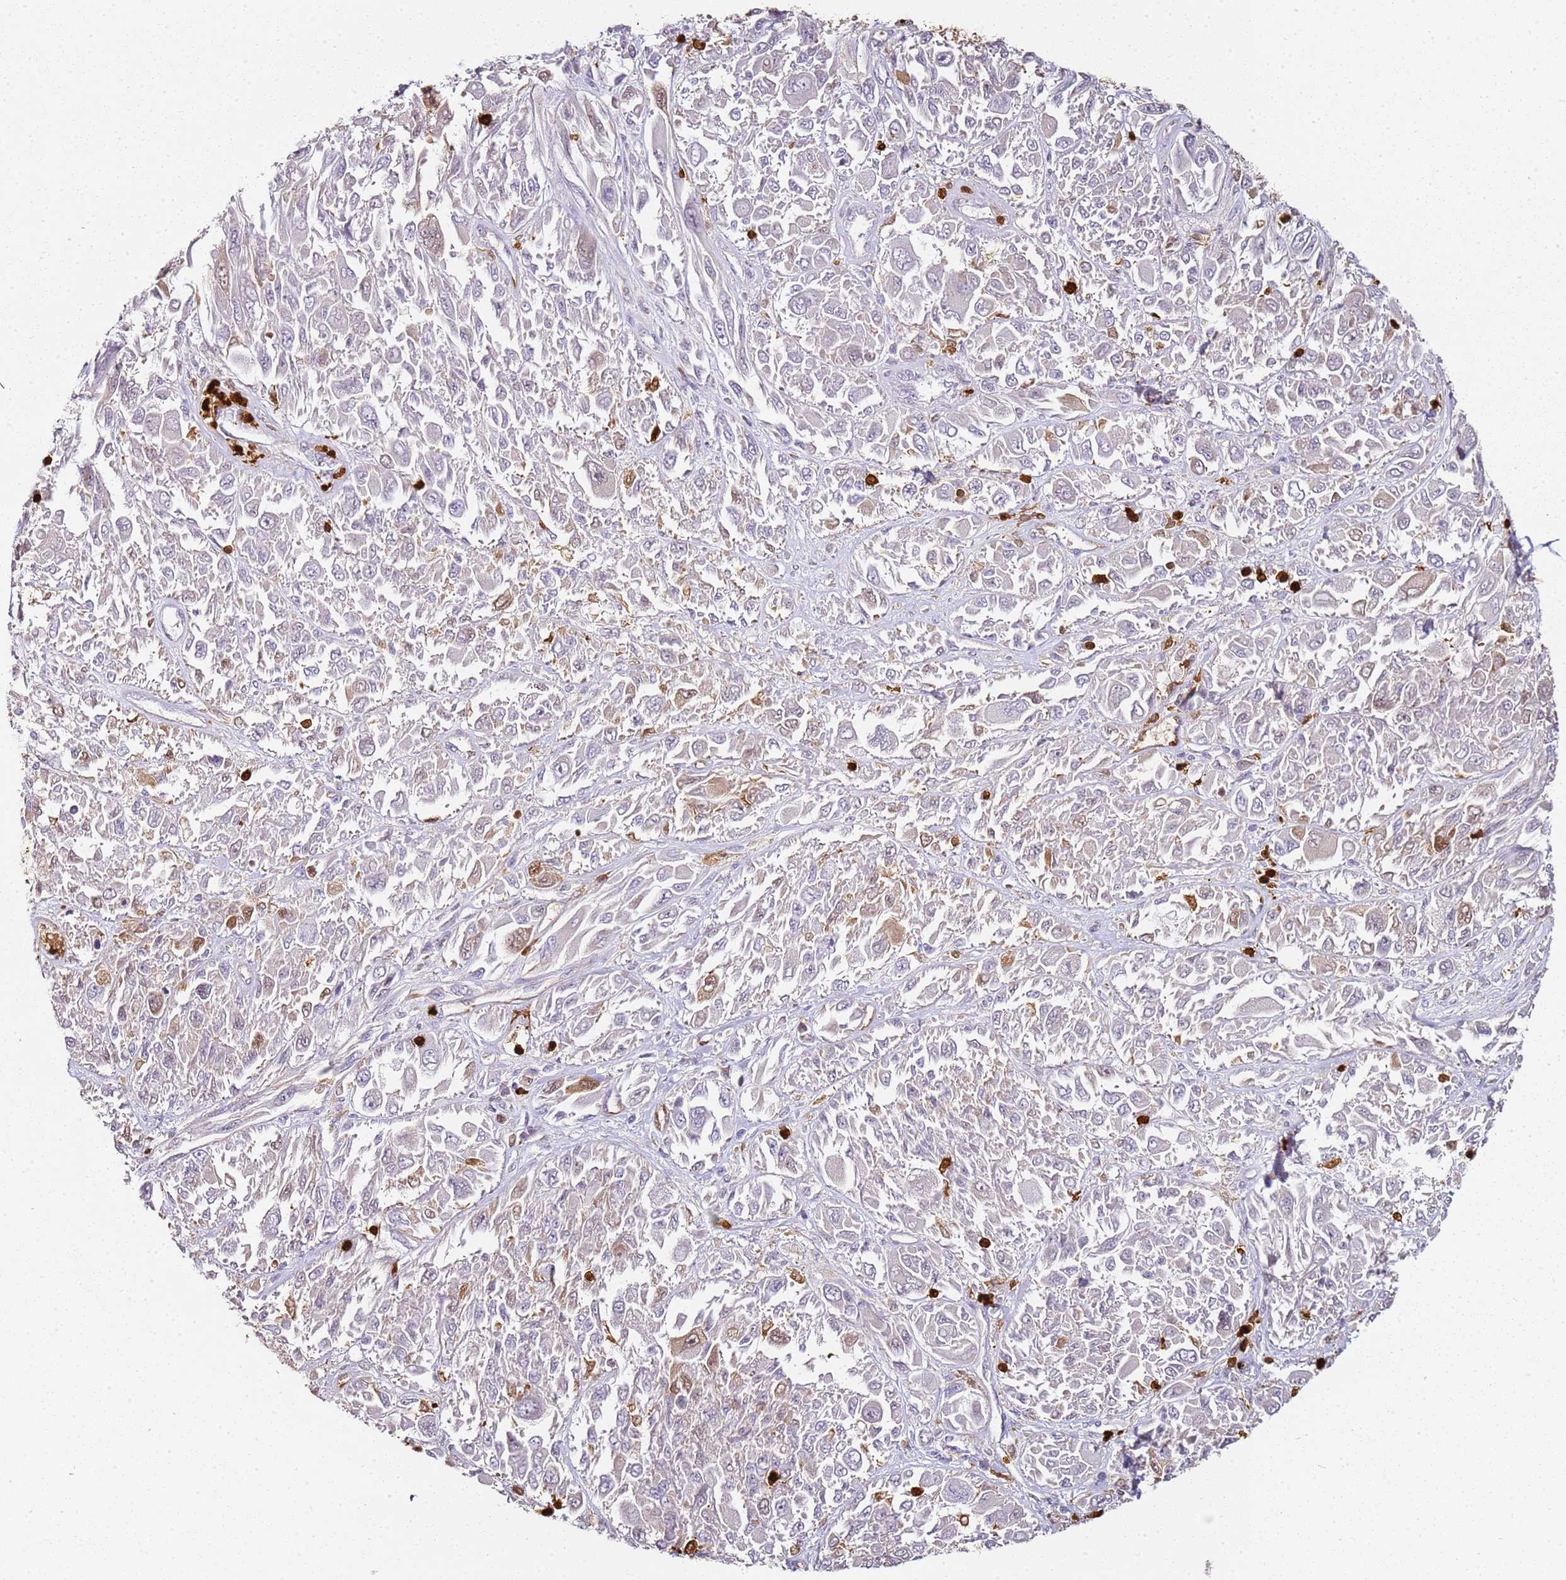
{"staining": {"intensity": "moderate", "quantity": "<25%", "location": "cytoplasmic/membranous,nuclear"}, "tissue": "melanoma", "cell_type": "Tumor cells", "image_type": "cancer", "snomed": [{"axis": "morphology", "description": "Malignant melanoma, NOS"}, {"axis": "topography", "description": "Skin"}], "caption": "This is a photomicrograph of immunohistochemistry (IHC) staining of melanoma, which shows moderate positivity in the cytoplasmic/membranous and nuclear of tumor cells.", "gene": "S100A4", "patient": {"sex": "female", "age": 91}}